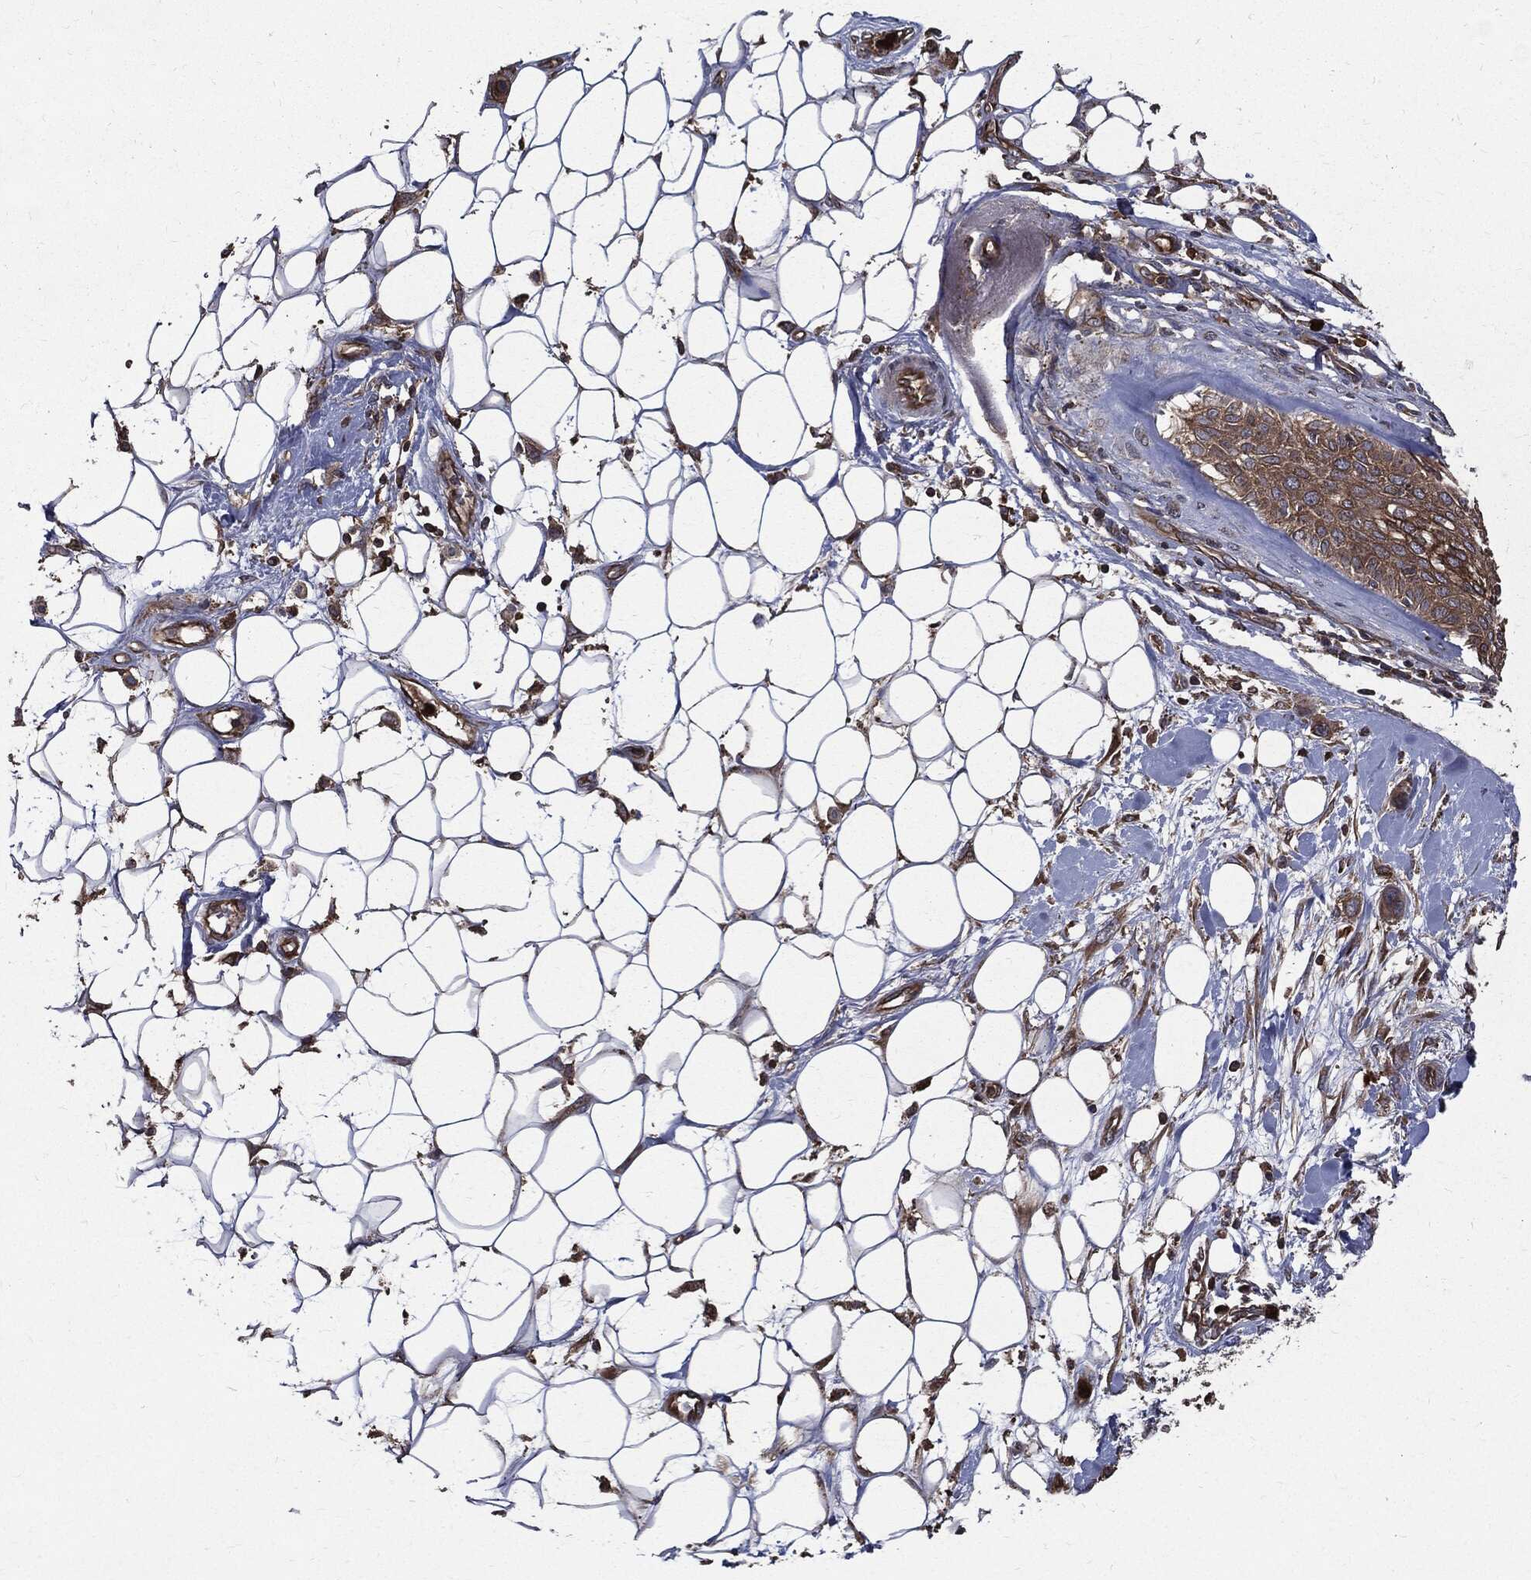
{"staining": {"intensity": "moderate", "quantity": "25%-75%", "location": "cytoplasmic/membranous"}, "tissue": "skin cancer", "cell_type": "Tumor cells", "image_type": "cancer", "snomed": [{"axis": "morphology", "description": "Squamous cell carcinoma, NOS"}, {"axis": "topography", "description": "Skin"}], "caption": "This photomicrograph exhibits immunohistochemistry staining of skin cancer, with medium moderate cytoplasmic/membranous positivity in about 25%-75% of tumor cells.", "gene": "PDCD6IP", "patient": {"sex": "male", "age": 79}}